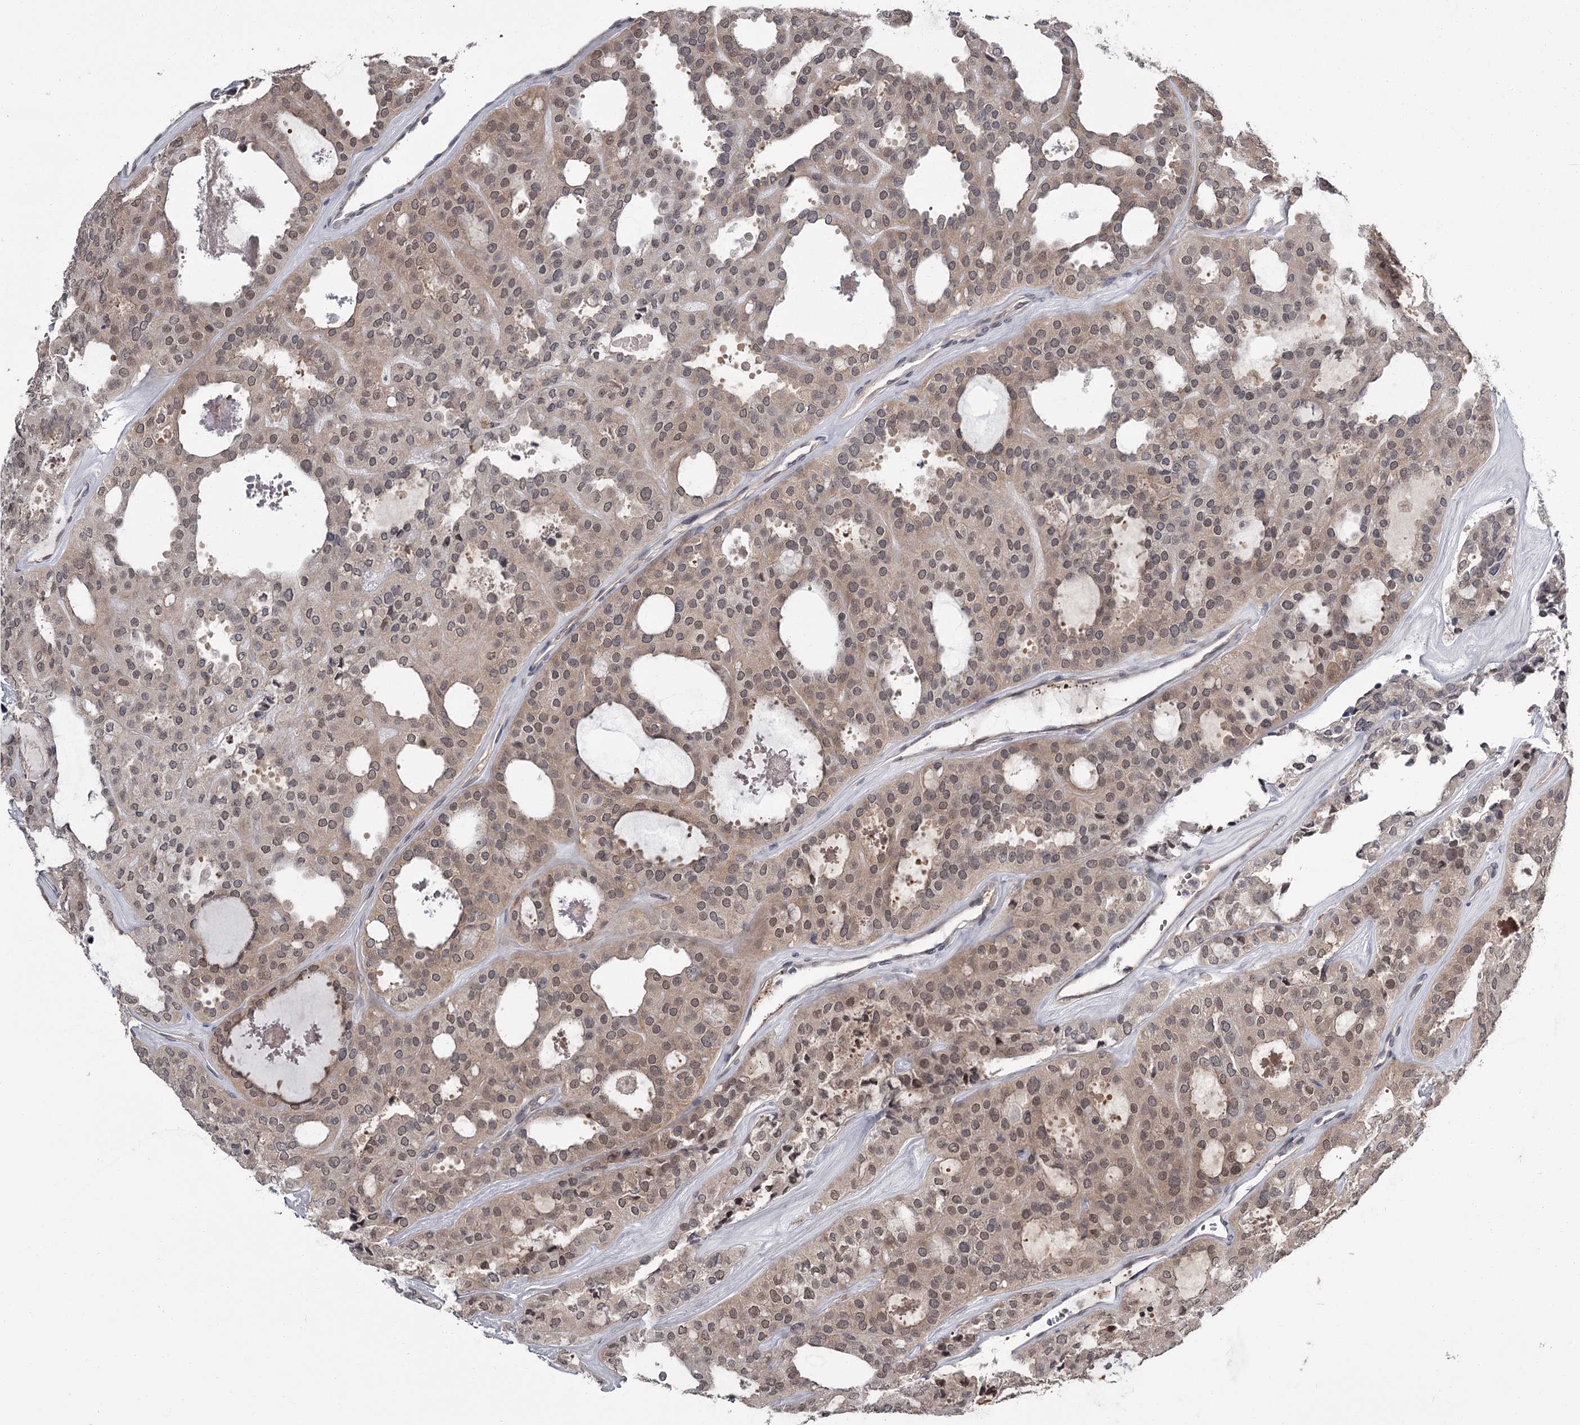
{"staining": {"intensity": "weak", "quantity": ">75%", "location": "cytoplasmic/membranous,nuclear"}, "tissue": "thyroid cancer", "cell_type": "Tumor cells", "image_type": "cancer", "snomed": [{"axis": "morphology", "description": "Follicular adenoma carcinoma, NOS"}, {"axis": "topography", "description": "Thyroid gland"}], "caption": "Follicular adenoma carcinoma (thyroid) stained with DAB IHC demonstrates low levels of weak cytoplasmic/membranous and nuclear positivity in approximately >75% of tumor cells.", "gene": "DAO", "patient": {"sex": "male", "age": 75}}